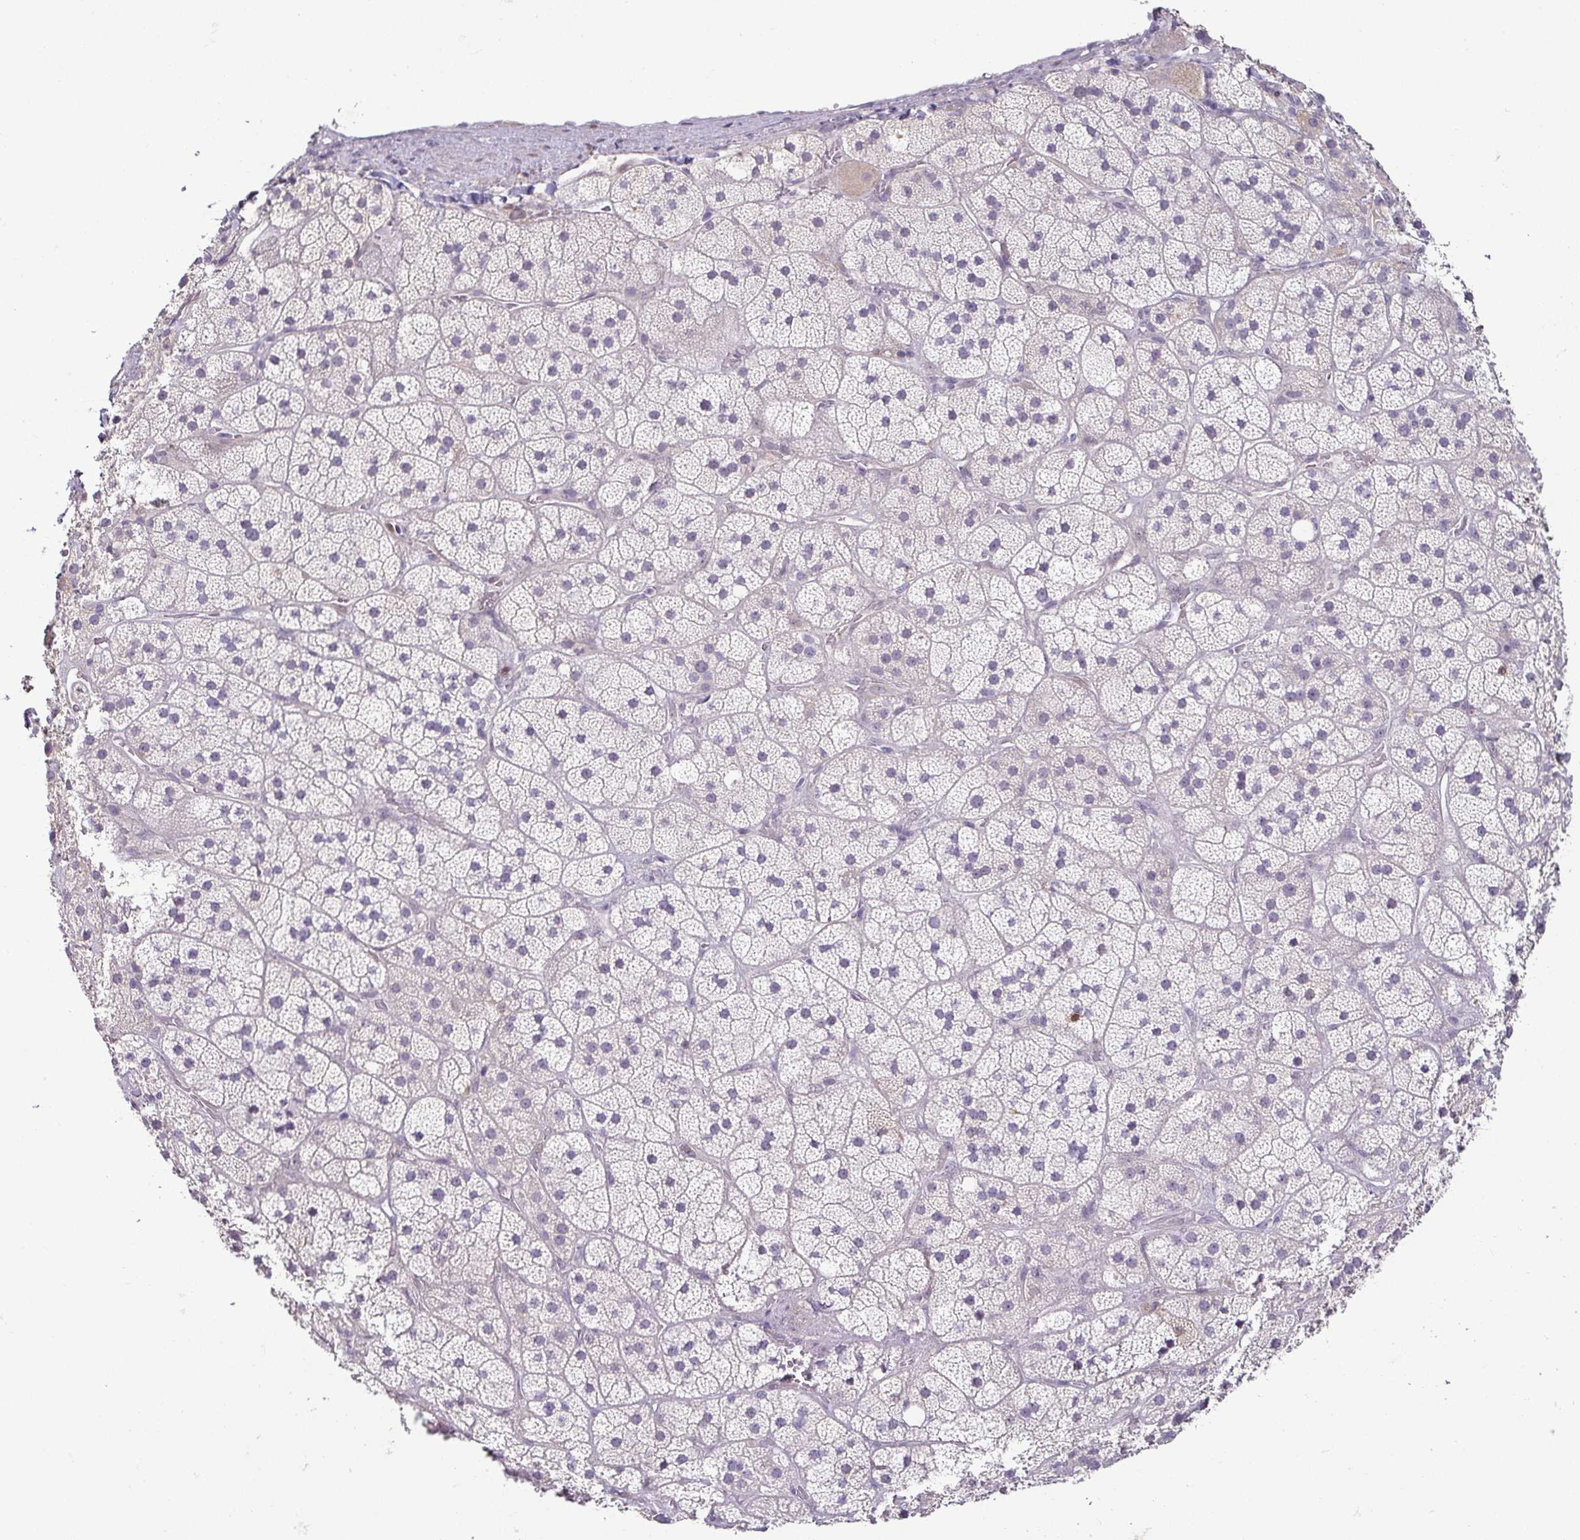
{"staining": {"intensity": "negative", "quantity": "none", "location": "none"}, "tissue": "adrenal gland", "cell_type": "Glandular cells", "image_type": "normal", "snomed": [{"axis": "morphology", "description": "Normal tissue, NOS"}, {"axis": "topography", "description": "Adrenal gland"}], "caption": "Adrenal gland stained for a protein using immunohistochemistry exhibits no expression glandular cells.", "gene": "HOPX", "patient": {"sex": "male", "age": 57}}